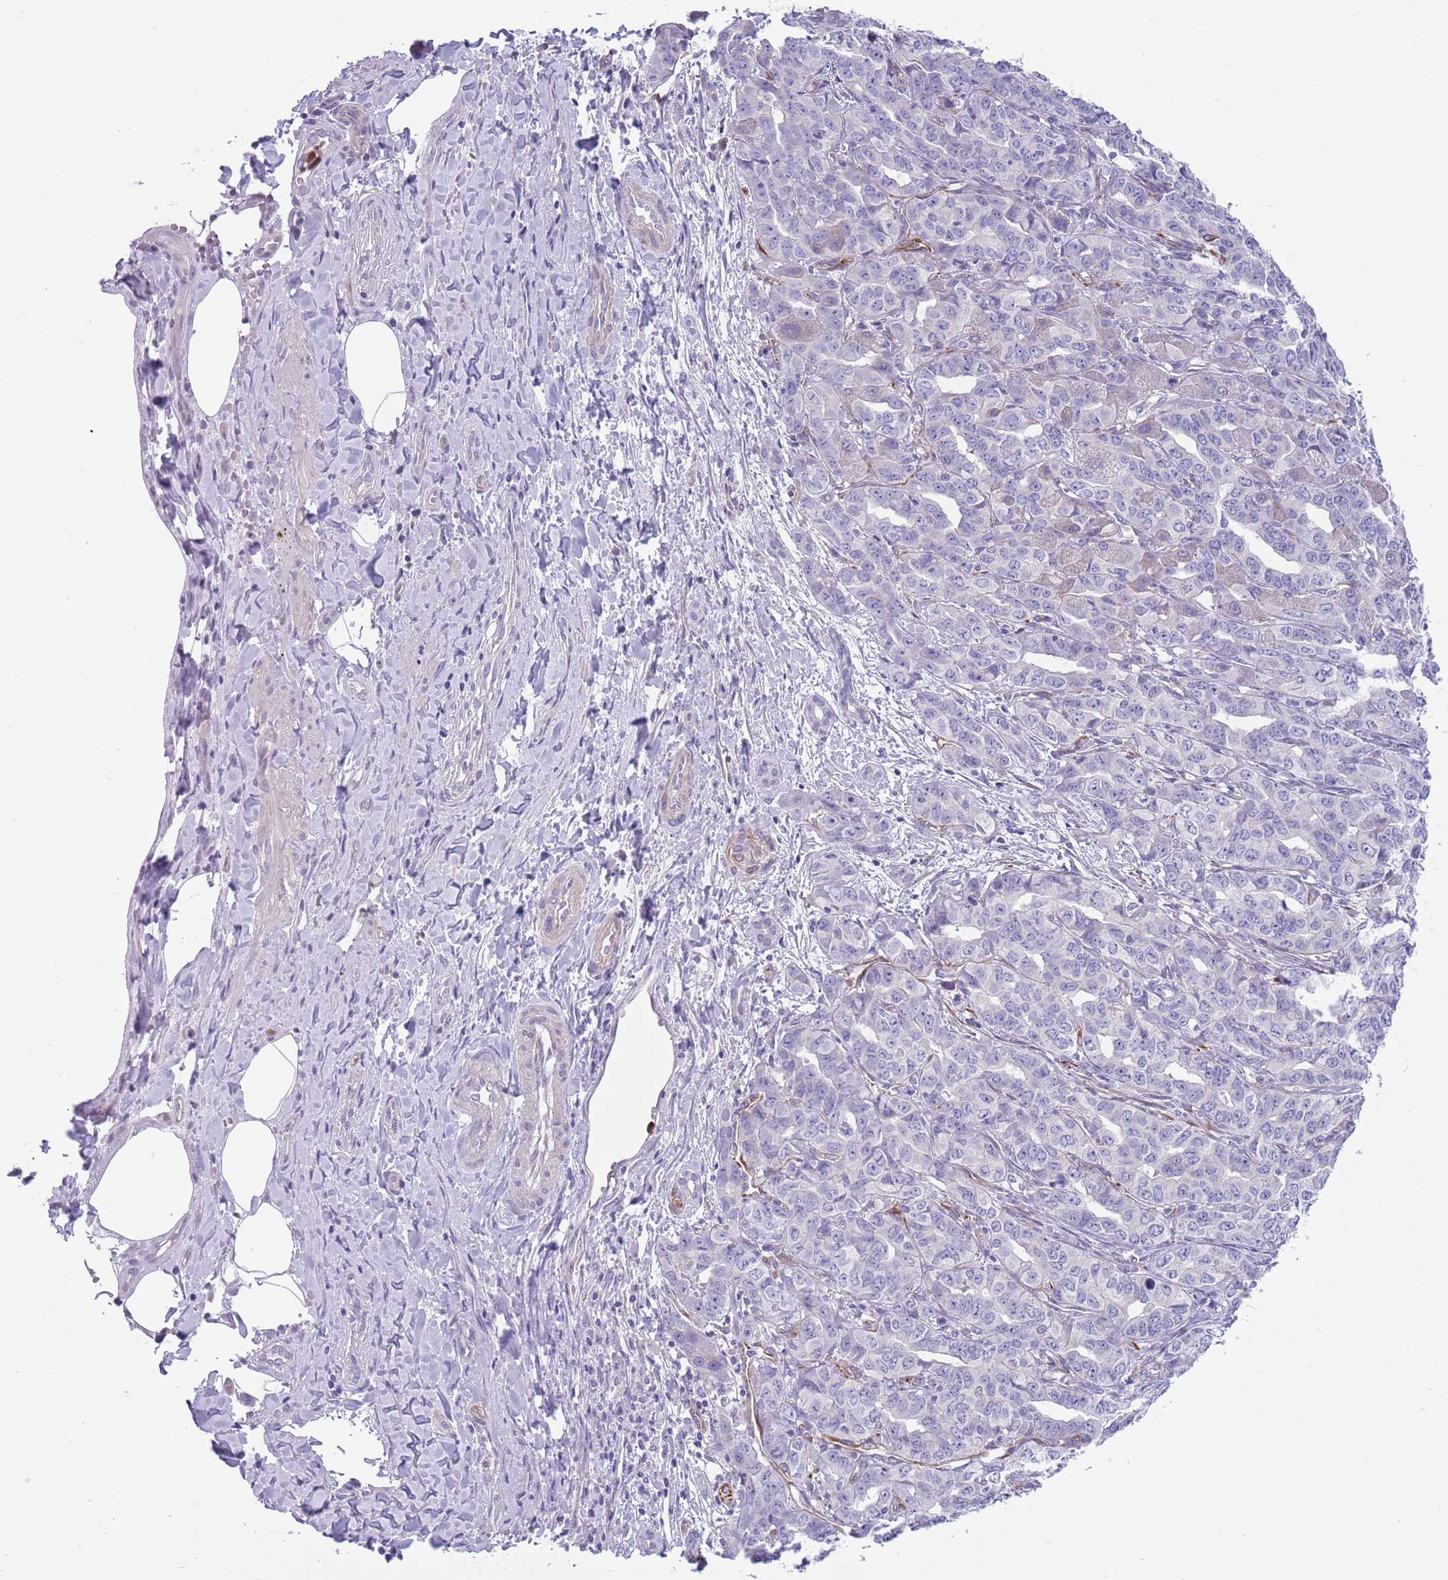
{"staining": {"intensity": "negative", "quantity": "none", "location": "none"}, "tissue": "liver cancer", "cell_type": "Tumor cells", "image_type": "cancer", "snomed": [{"axis": "morphology", "description": "Cholangiocarcinoma"}, {"axis": "topography", "description": "Liver"}], "caption": "There is no significant expression in tumor cells of liver cancer.", "gene": "TSGA13", "patient": {"sex": "male", "age": 59}}